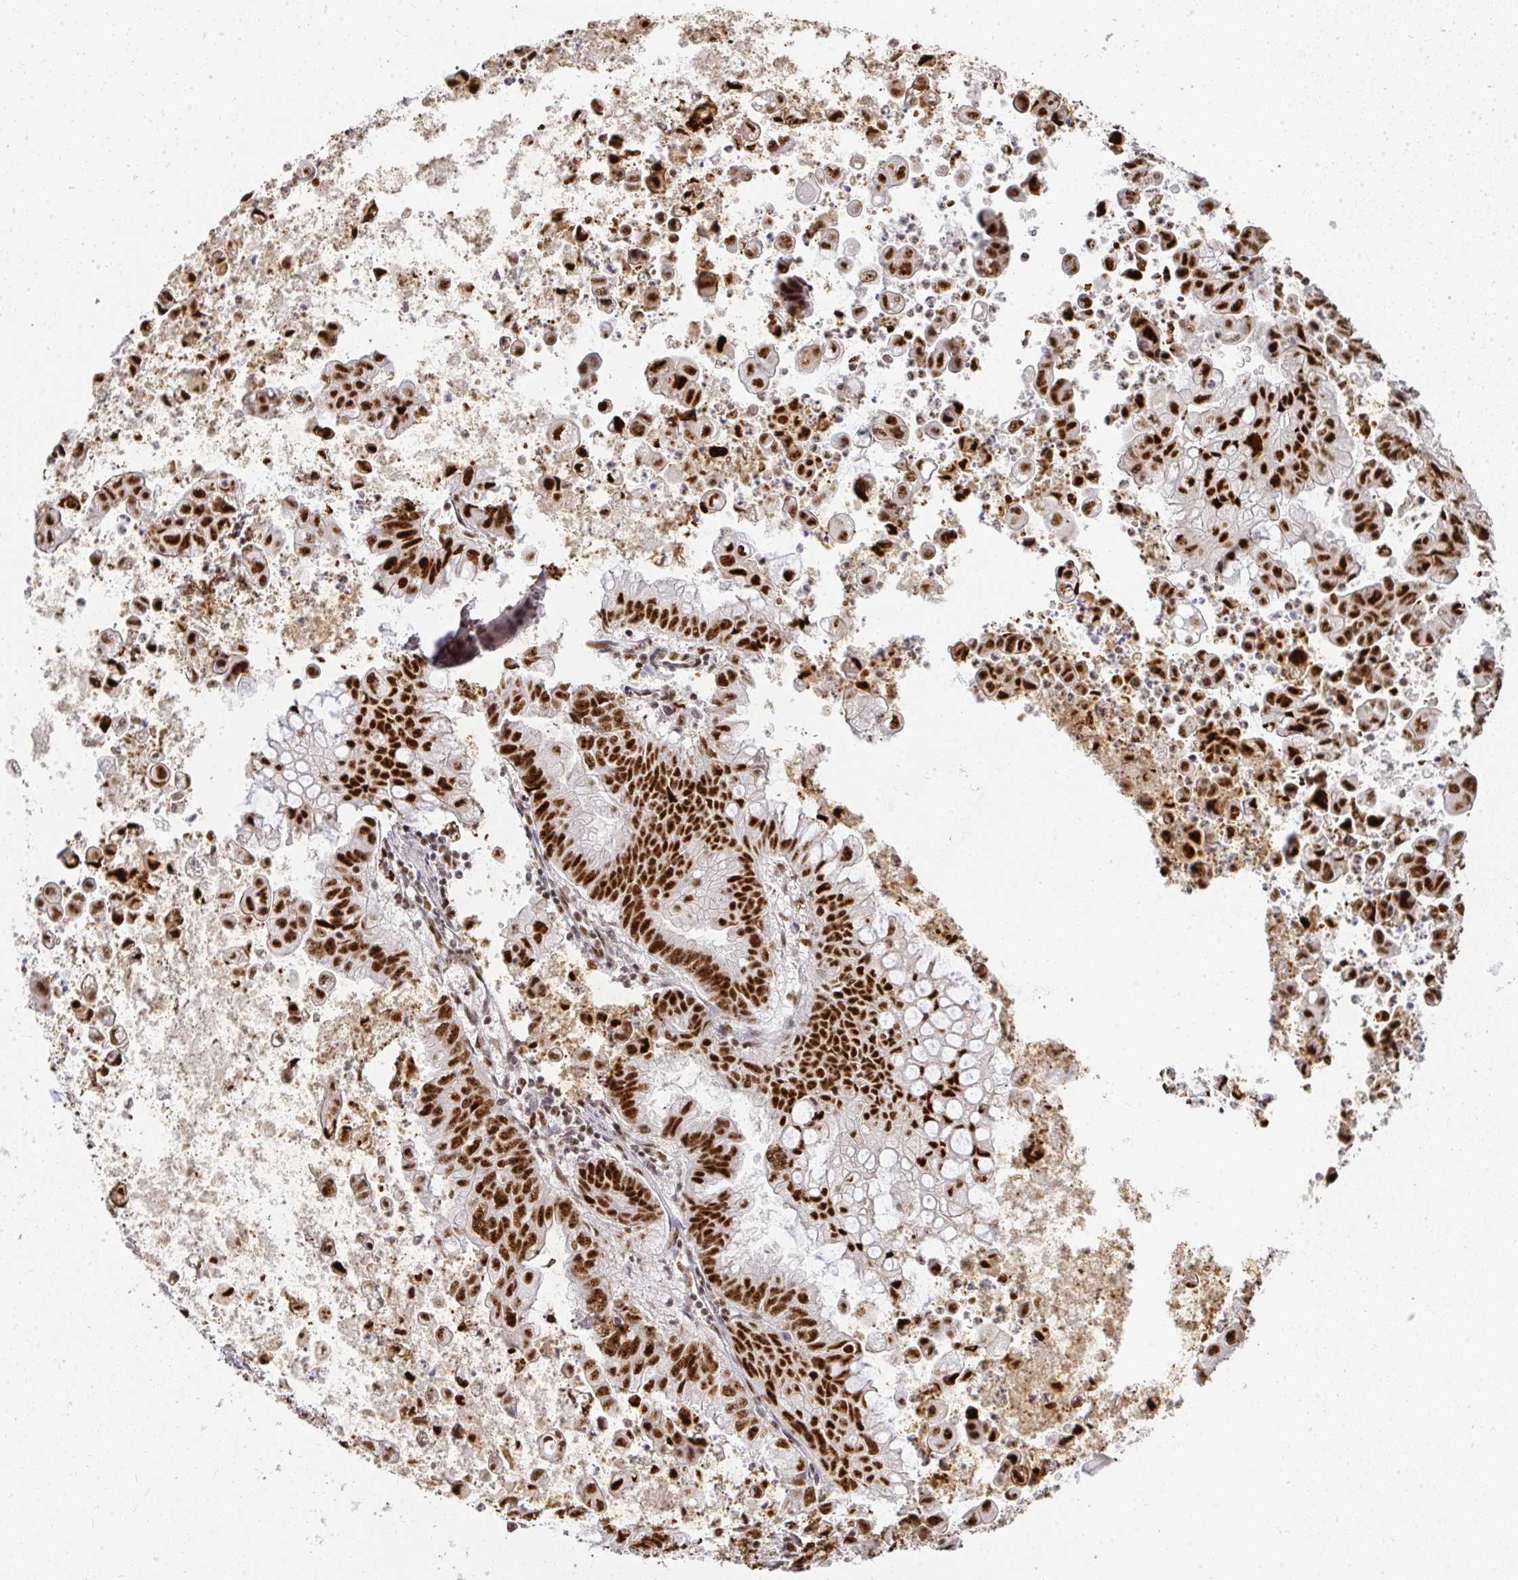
{"staining": {"intensity": "strong", "quantity": ">75%", "location": "nuclear"}, "tissue": "stomach cancer", "cell_type": "Tumor cells", "image_type": "cancer", "snomed": [{"axis": "morphology", "description": "Adenocarcinoma, NOS"}, {"axis": "topography", "description": "Stomach, upper"}], "caption": "Protein expression analysis of human adenocarcinoma (stomach) reveals strong nuclear staining in about >75% of tumor cells.", "gene": "U2AF1", "patient": {"sex": "male", "age": 80}}